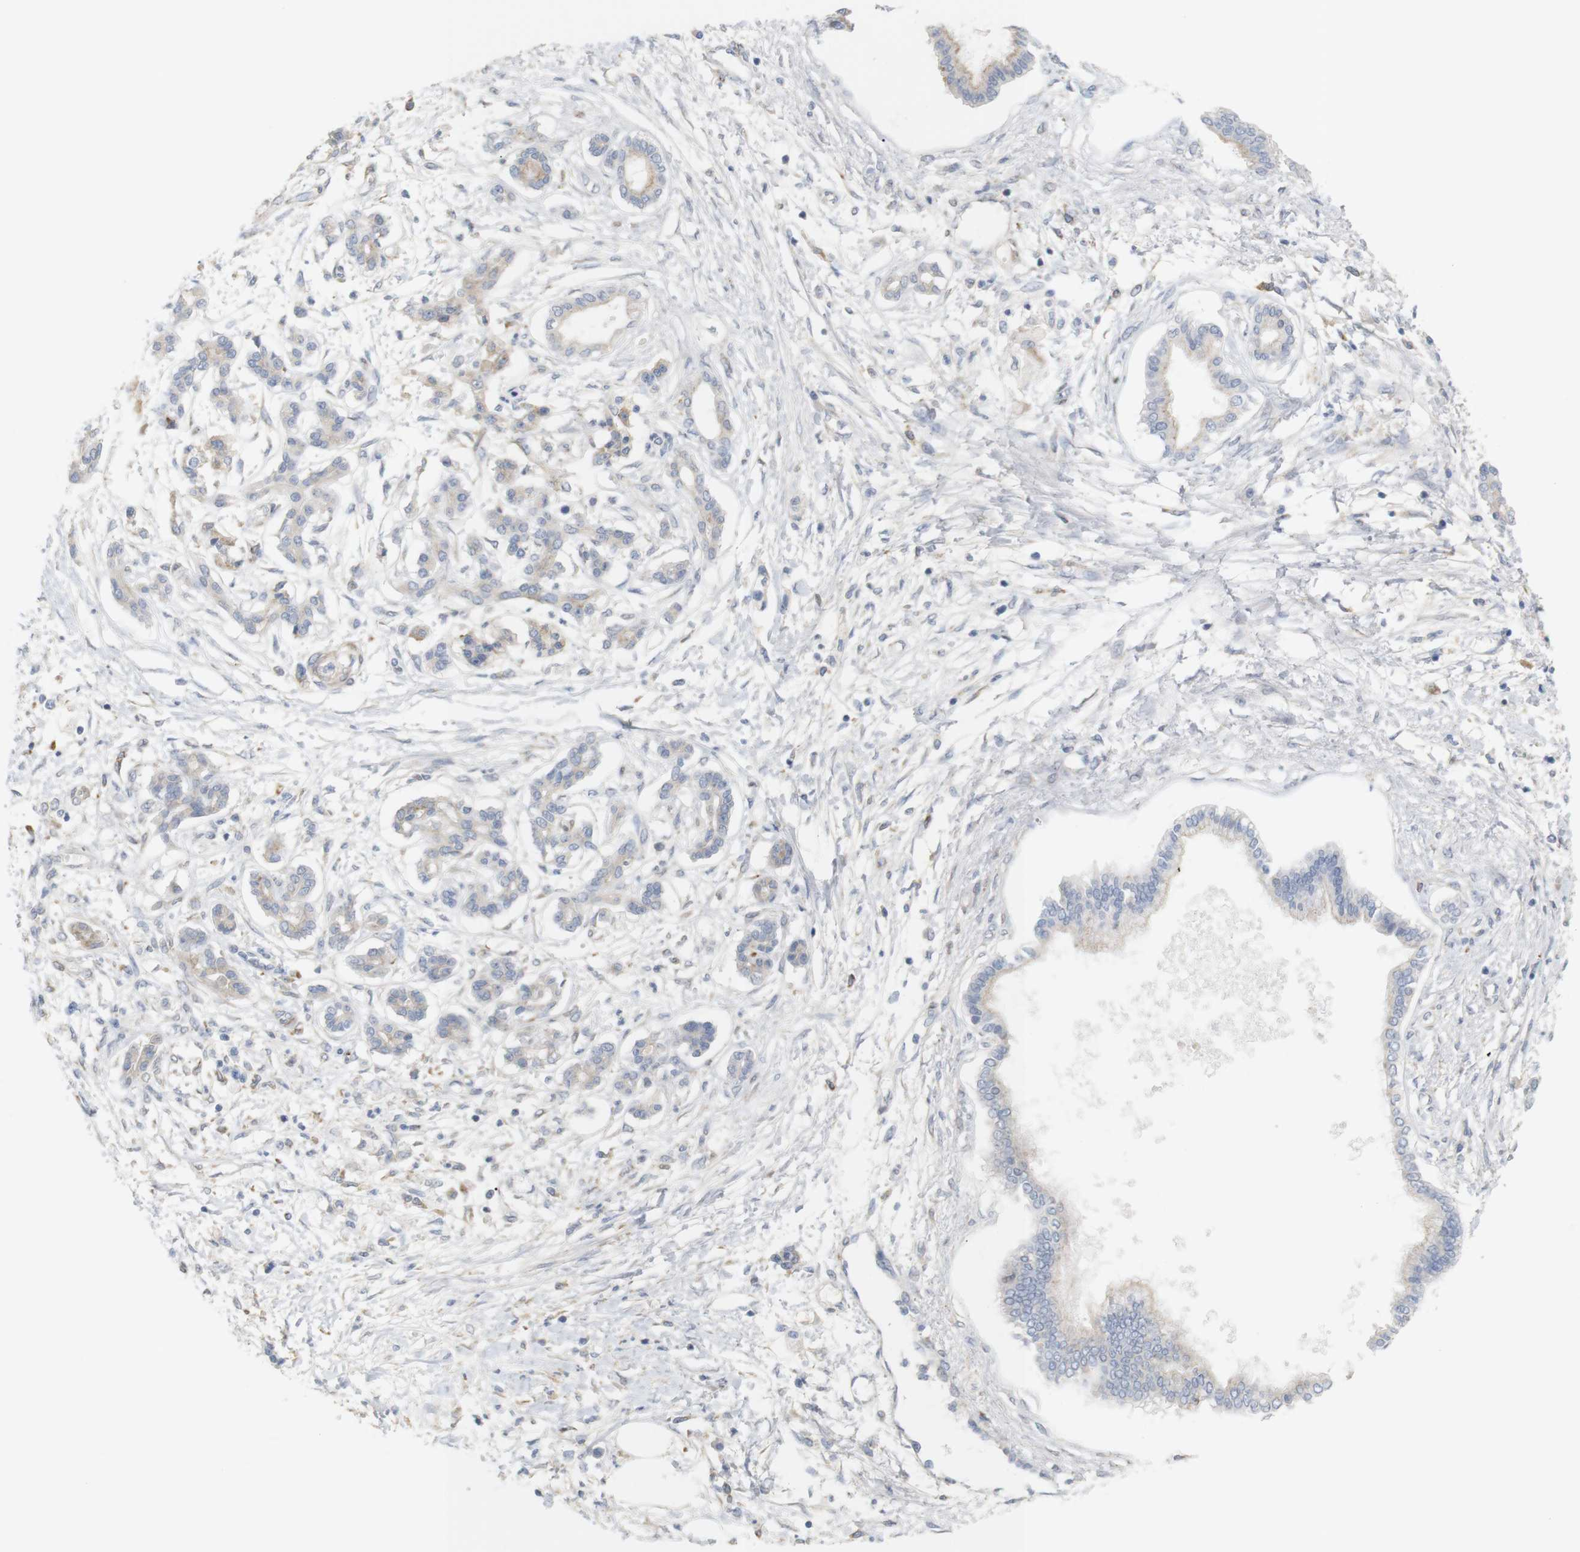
{"staining": {"intensity": "weak", "quantity": "<25%", "location": "cytoplasmic/membranous"}, "tissue": "pancreatic cancer", "cell_type": "Tumor cells", "image_type": "cancer", "snomed": [{"axis": "morphology", "description": "Adenocarcinoma, NOS"}, {"axis": "topography", "description": "Pancreas"}], "caption": "A micrograph of human pancreatic cancer is negative for staining in tumor cells.", "gene": "ITPR1", "patient": {"sex": "male", "age": 56}}